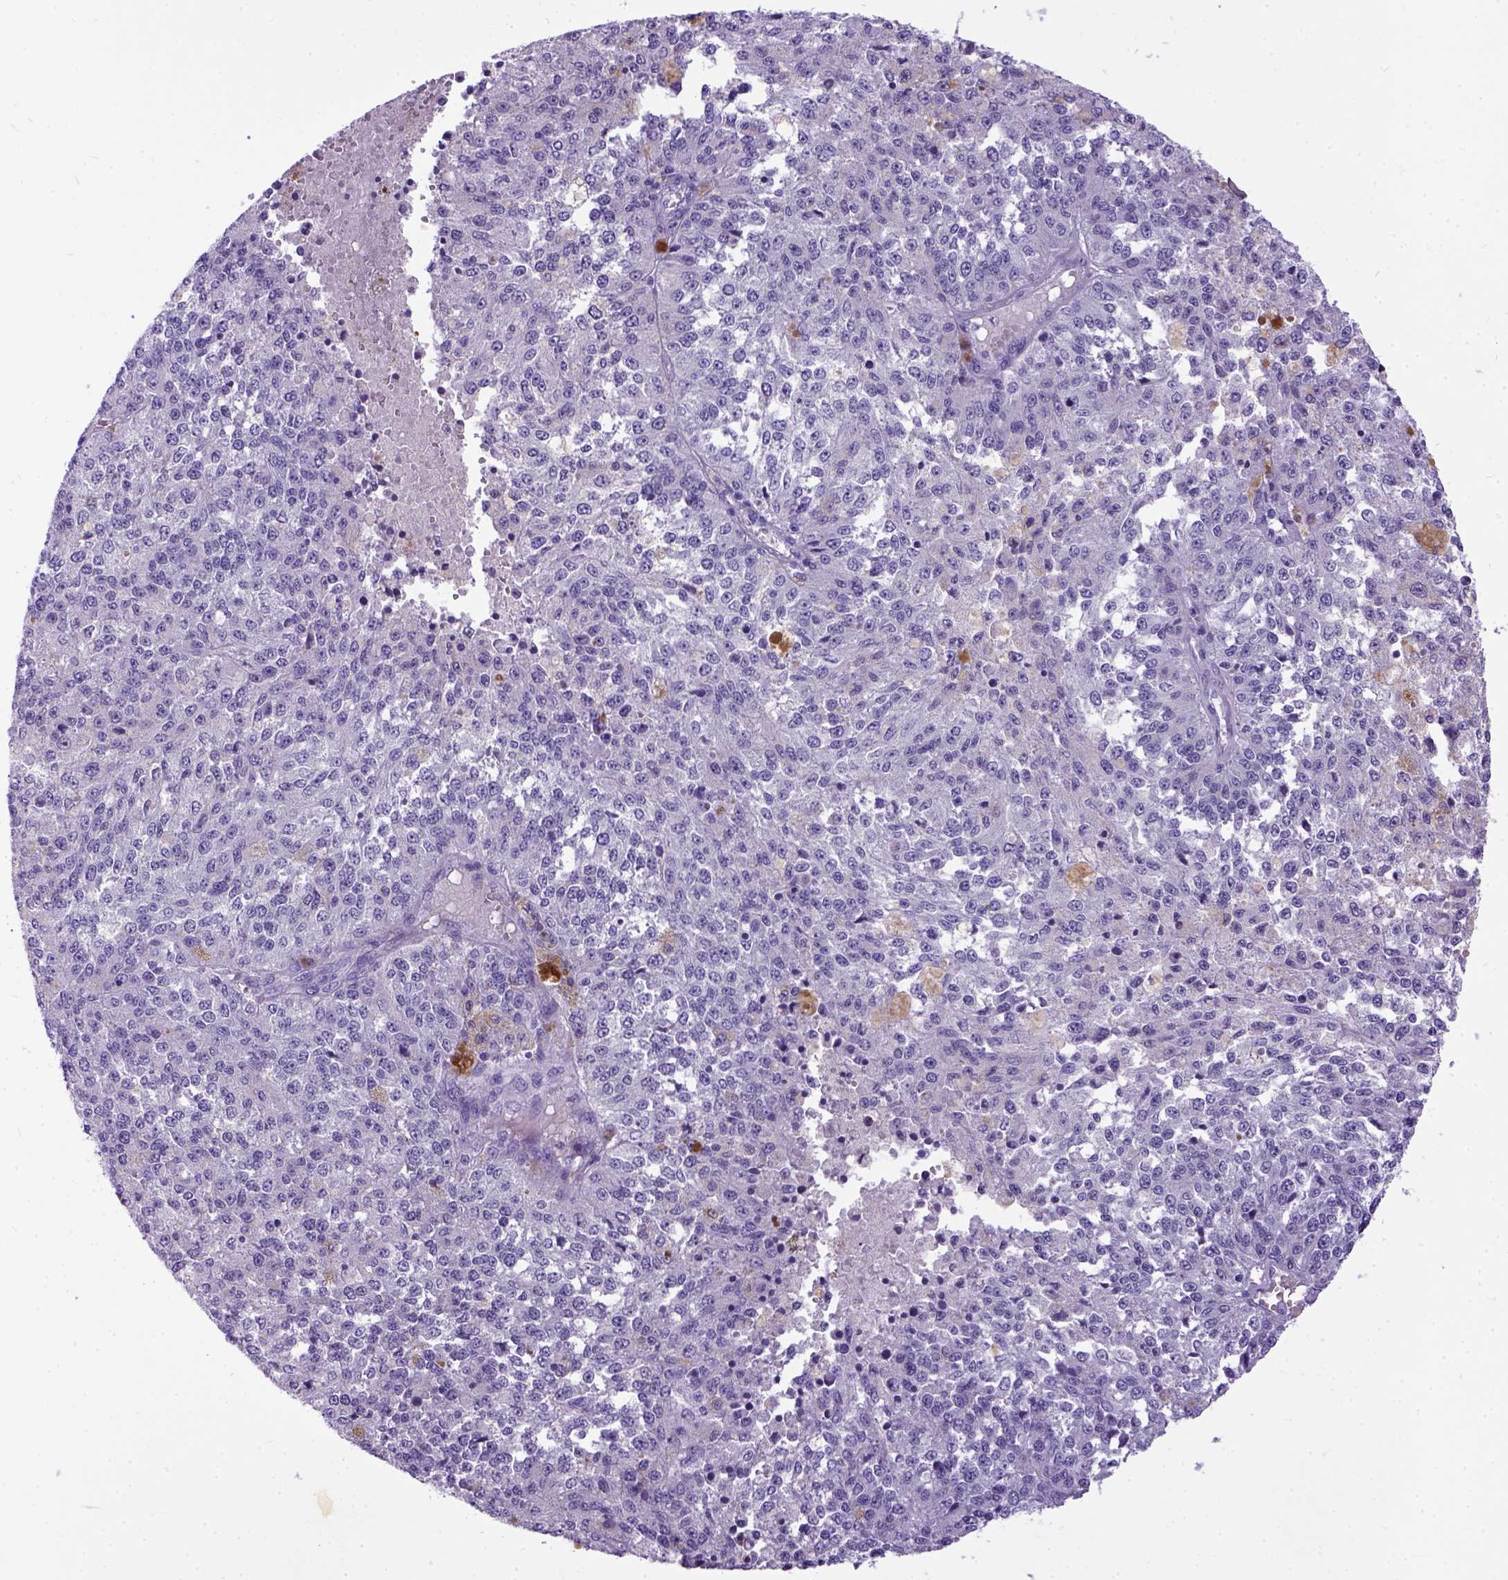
{"staining": {"intensity": "negative", "quantity": "none", "location": "none"}, "tissue": "melanoma", "cell_type": "Tumor cells", "image_type": "cancer", "snomed": [{"axis": "morphology", "description": "Malignant melanoma, Metastatic site"}, {"axis": "topography", "description": "Lymph node"}], "caption": "This is an immunohistochemistry micrograph of human melanoma. There is no staining in tumor cells.", "gene": "IGF2", "patient": {"sex": "female", "age": 64}}